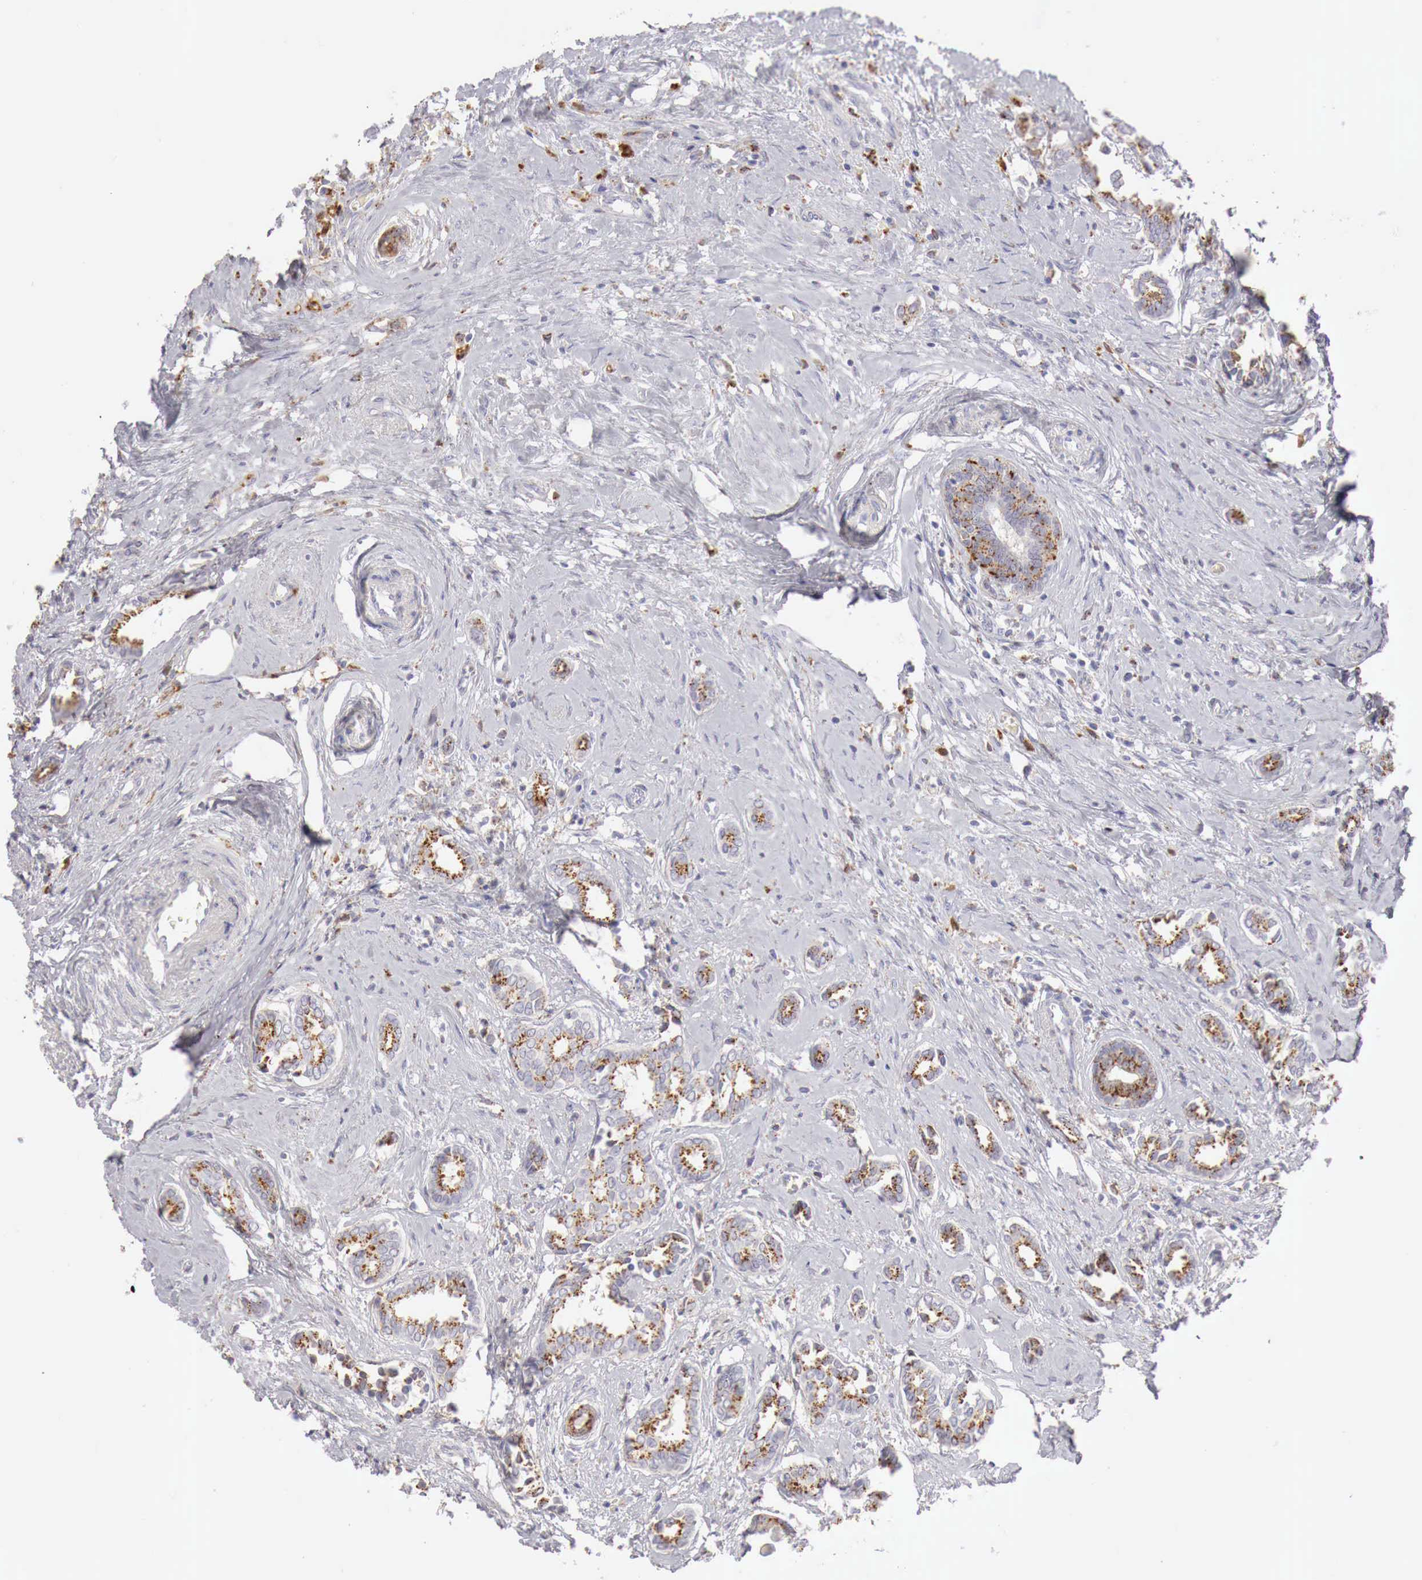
{"staining": {"intensity": "moderate", "quantity": "25%-75%", "location": "cytoplasmic/membranous"}, "tissue": "breast cancer", "cell_type": "Tumor cells", "image_type": "cancer", "snomed": [{"axis": "morphology", "description": "Duct carcinoma"}, {"axis": "topography", "description": "Breast"}], "caption": "Breast cancer stained for a protein reveals moderate cytoplasmic/membranous positivity in tumor cells.", "gene": "GLA", "patient": {"sex": "female", "age": 50}}